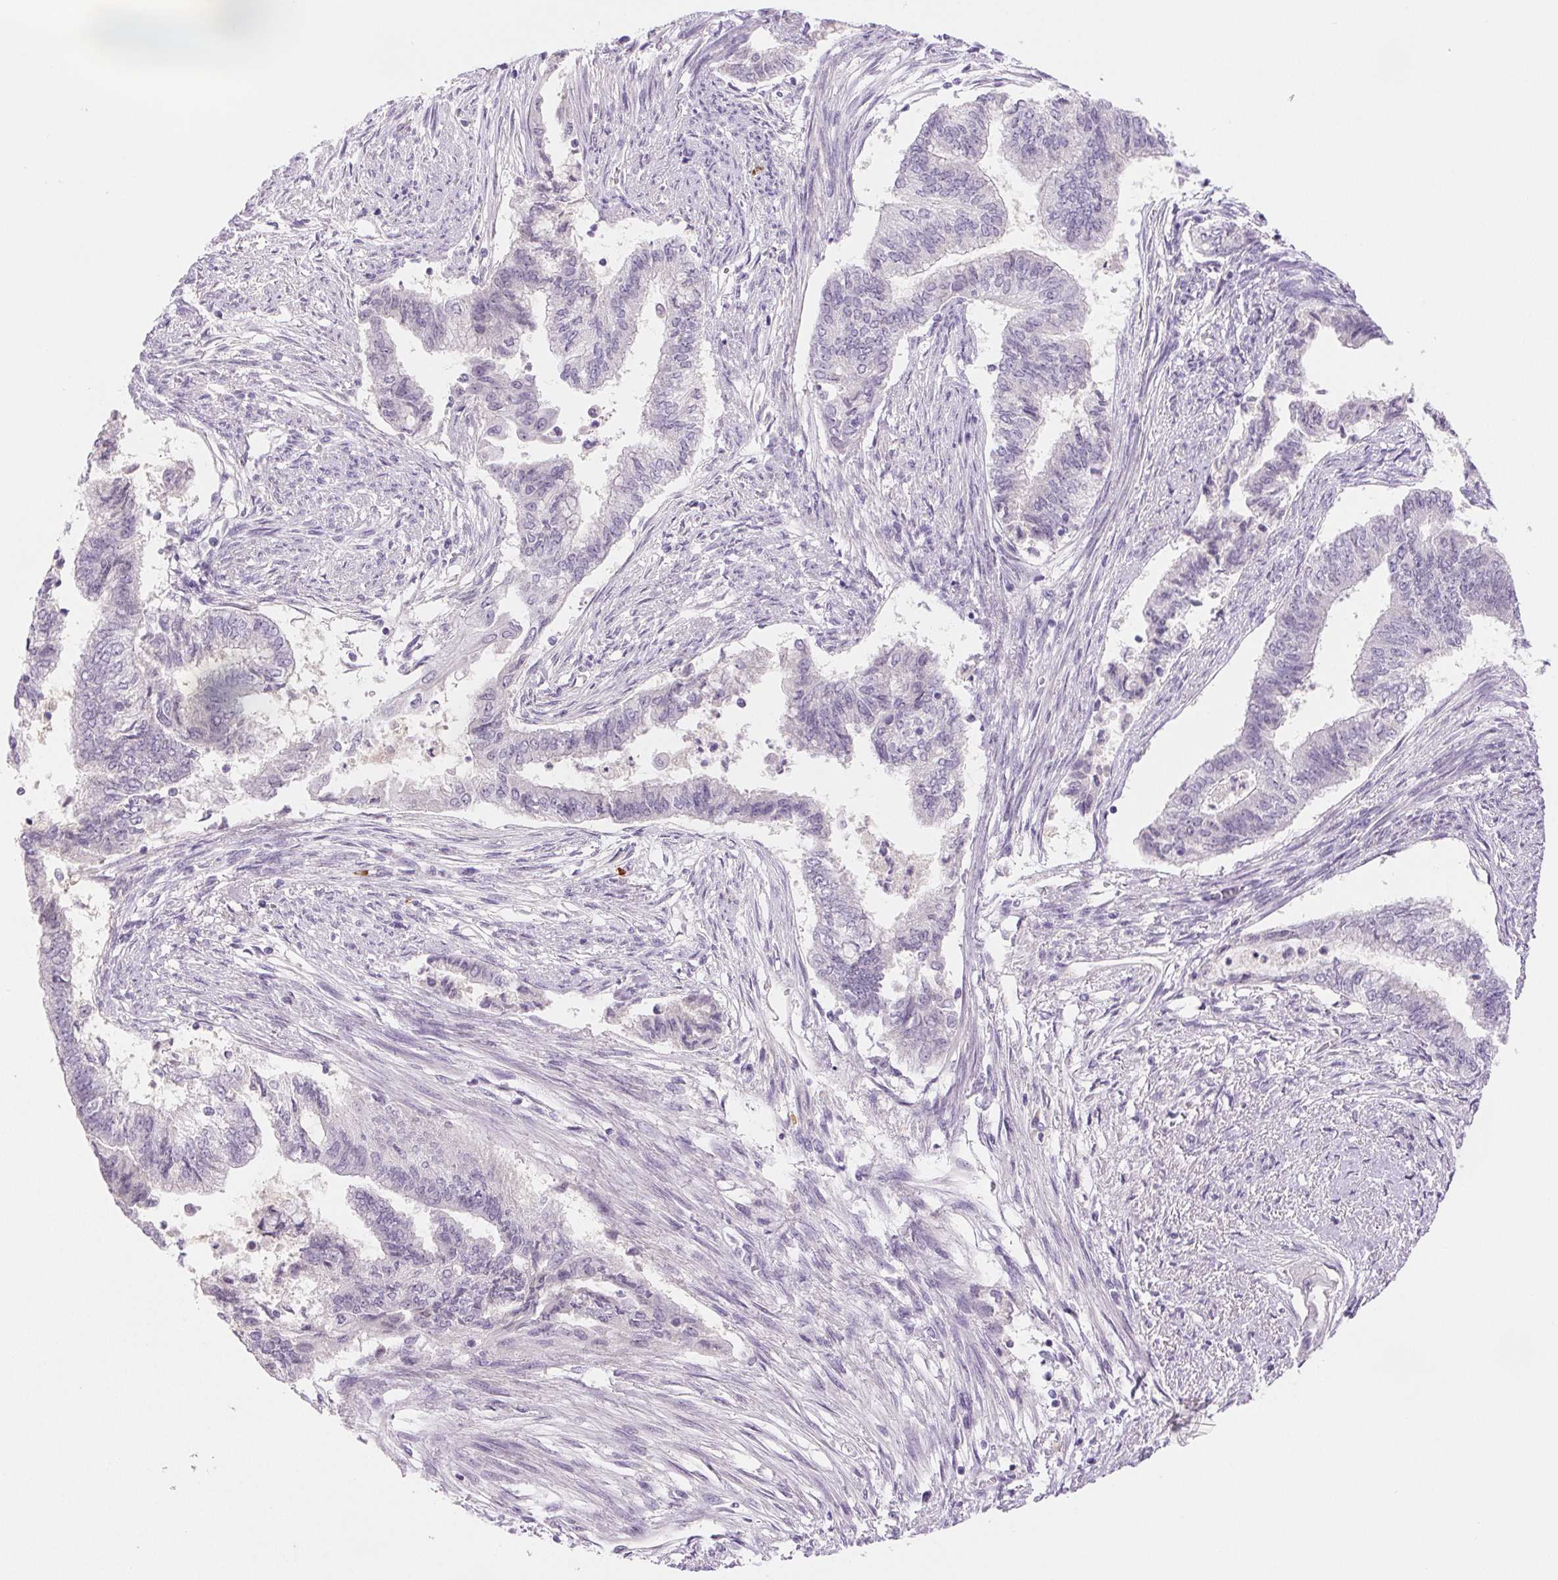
{"staining": {"intensity": "negative", "quantity": "none", "location": "none"}, "tissue": "endometrial cancer", "cell_type": "Tumor cells", "image_type": "cancer", "snomed": [{"axis": "morphology", "description": "Adenocarcinoma, NOS"}, {"axis": "topography", "description": "Endometrium"}], "caption": "There is no significant positivity in tumor cells of endometrial cancer (adenocarcinoma).", "gene": "IFIT1B", "patient": {"sex": "female", "age": 65}}